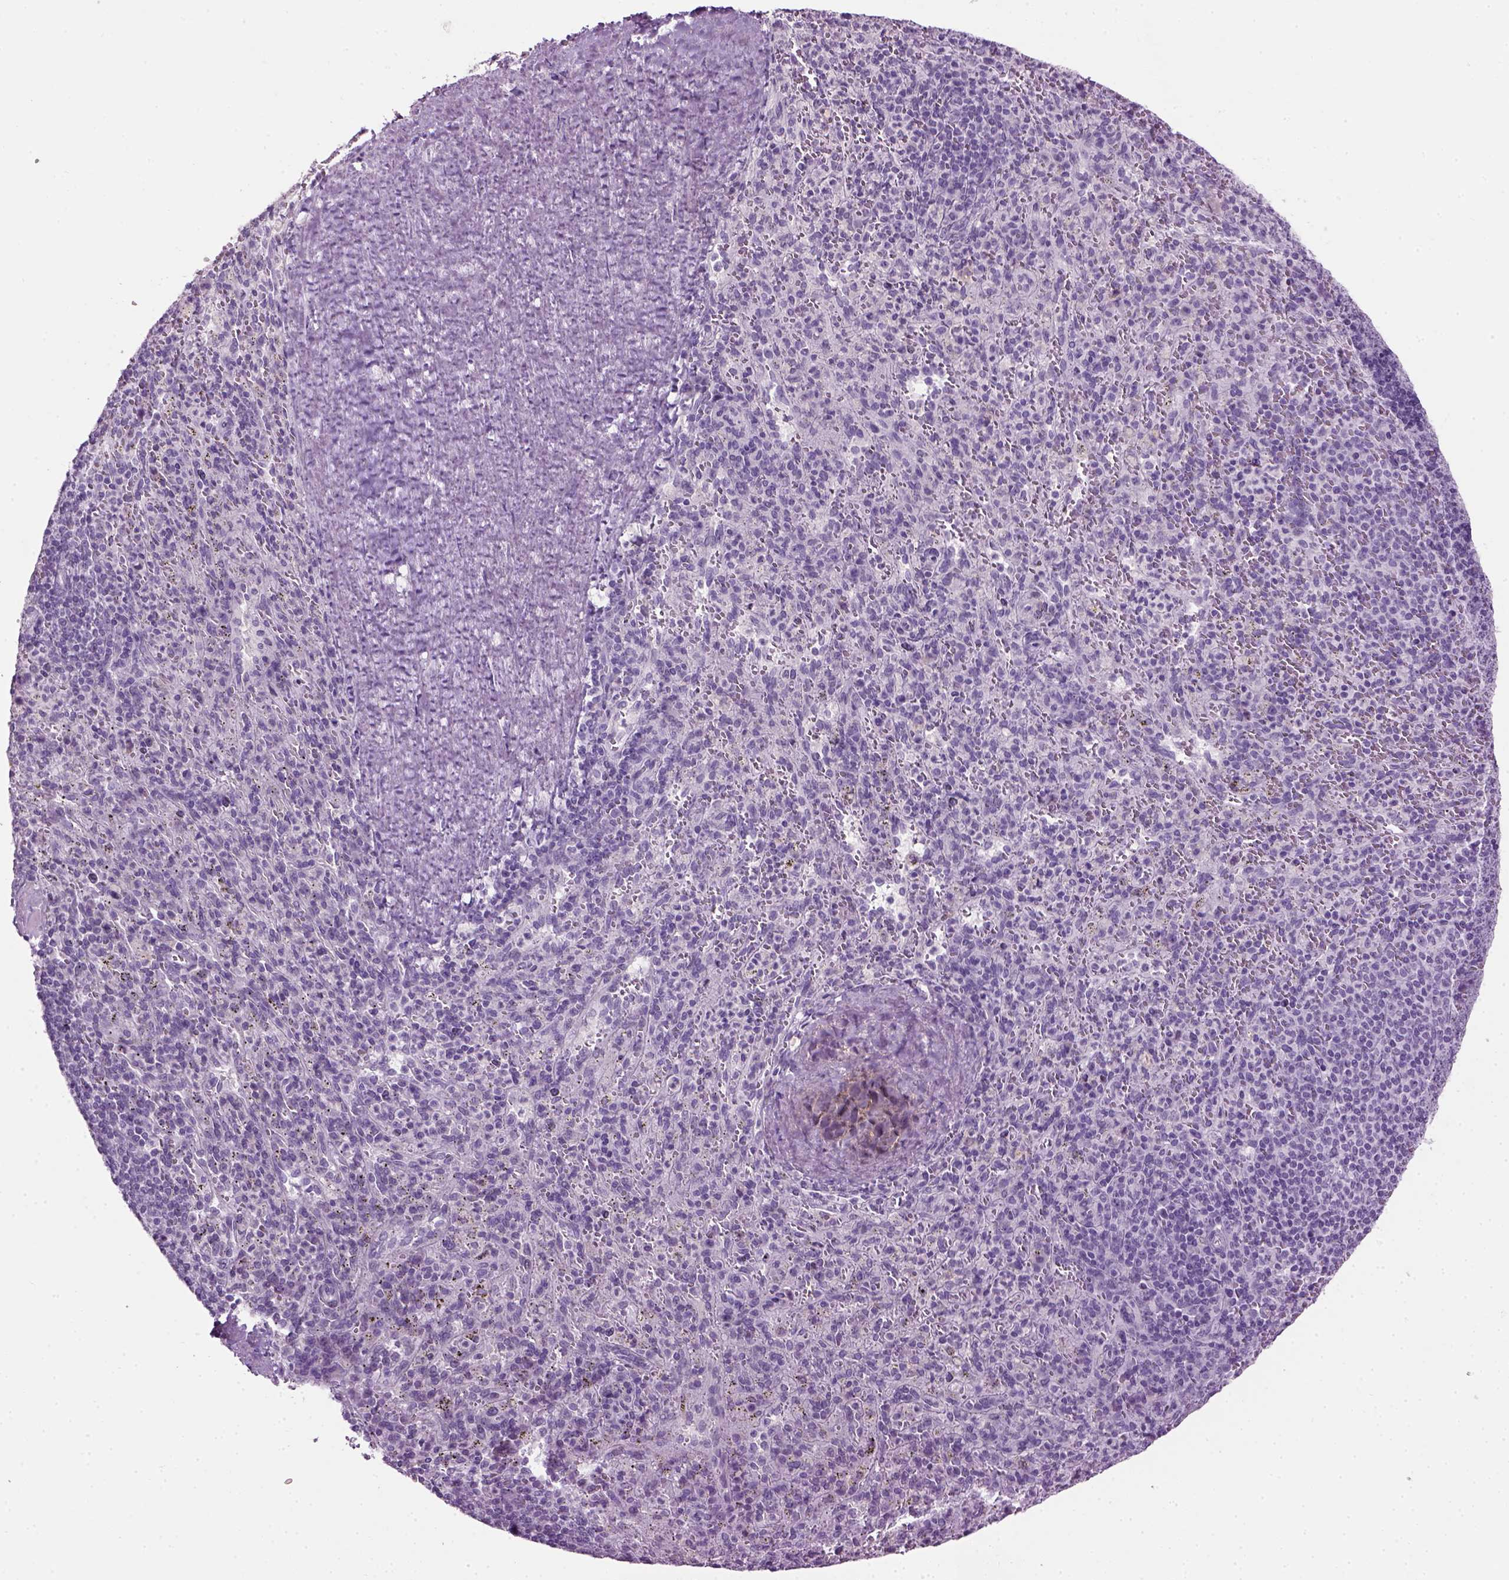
{"staining": {"intensity": "negative", "quantity": "none", "location": "none"}, "tissue": "spleen", "cell_type": "Cells in red pulp", "image_type": "normal", "snomed": [{"axis": "morphology", "description": "Normal tissue, NOS"}, {"axis": "topography", "description": "Spleen"}], "caption": "The photomicrograph exhibits no staining of cells in red pulp in normal spleen.", "gene": "GABRB2", "patient": {"sex": "male", "age": 57}}